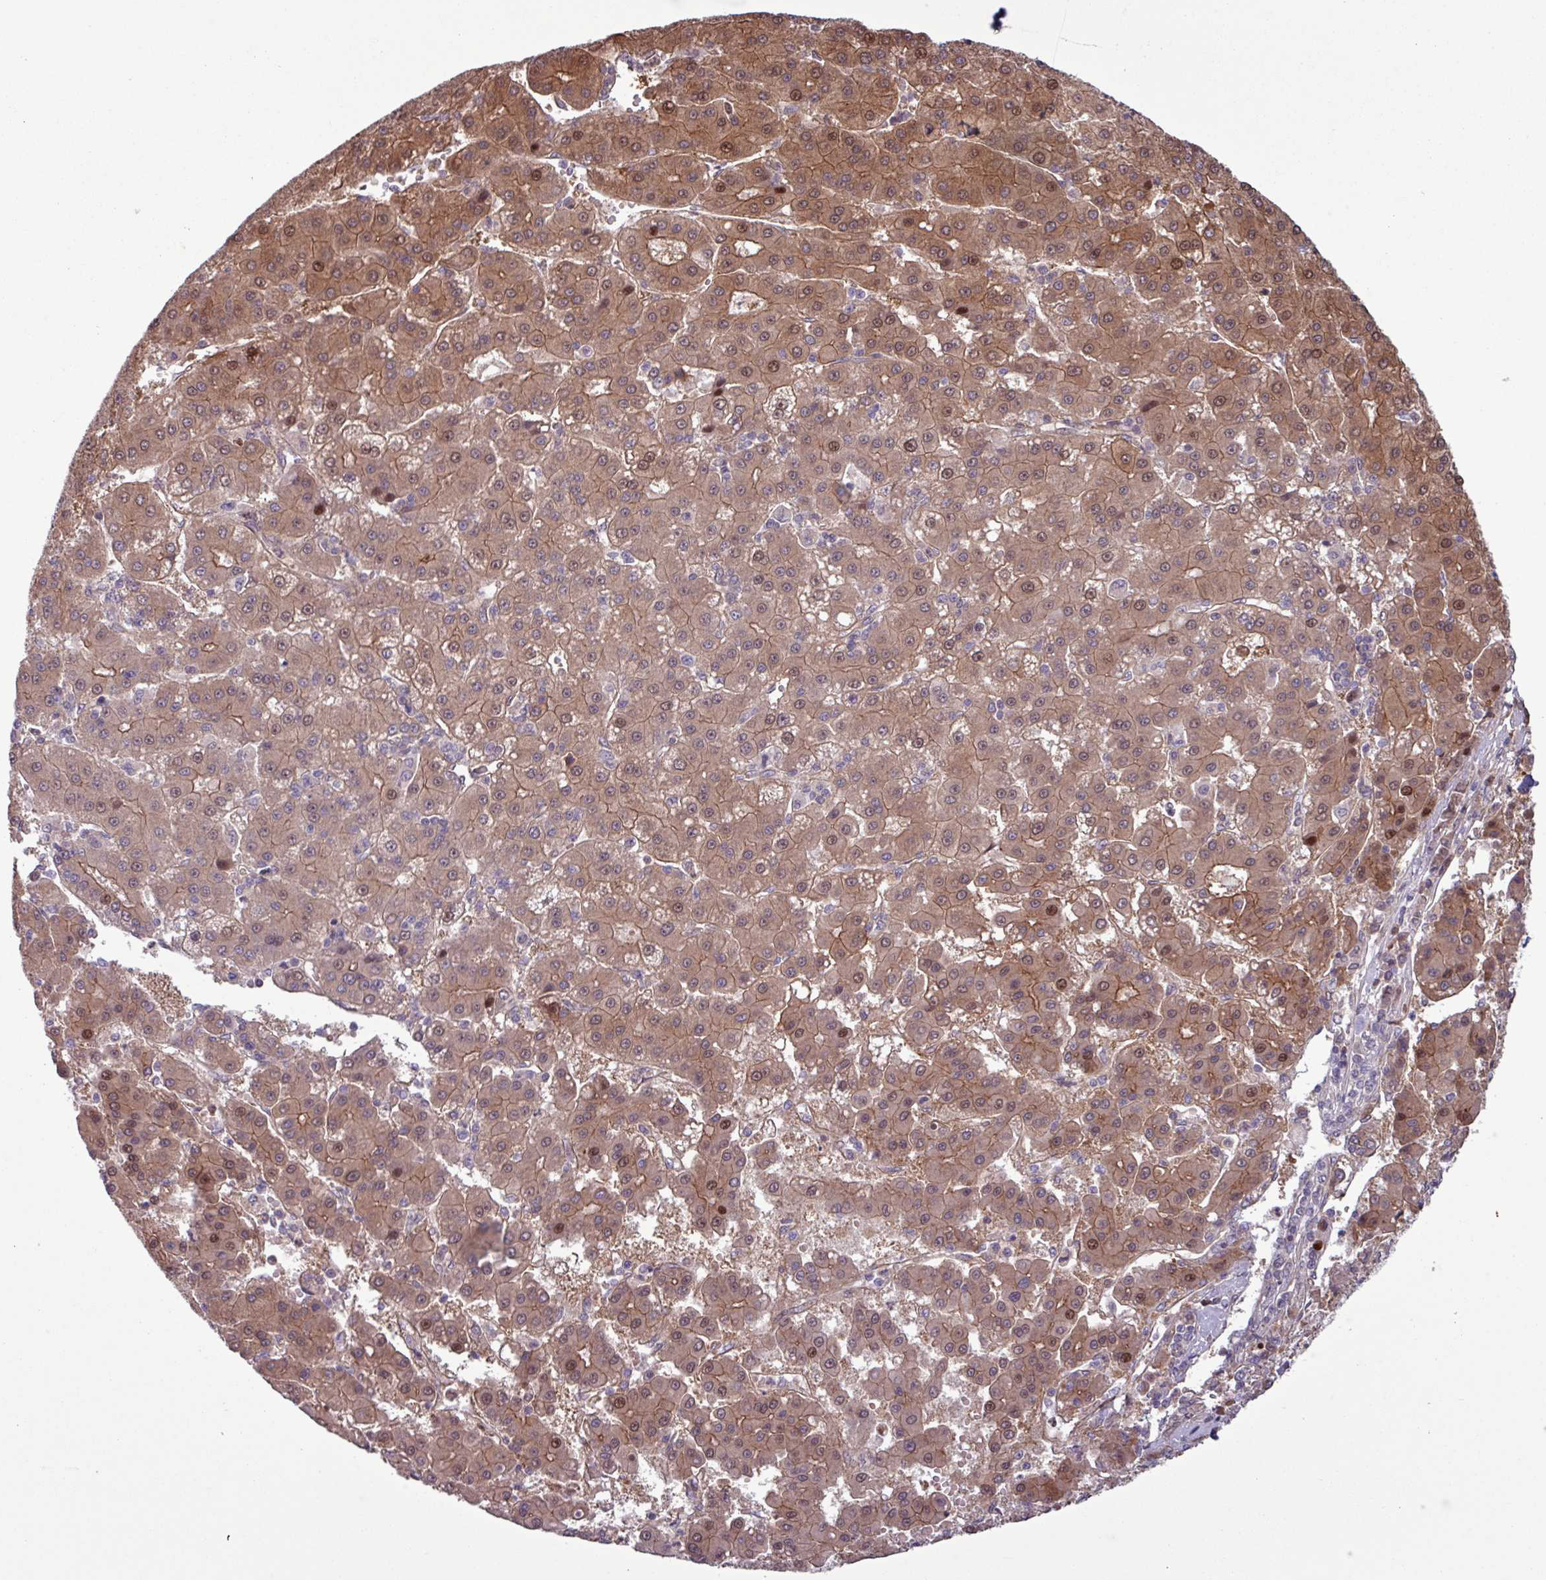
{"staining": {"intensity": "moderate", "quantity": ">75%", "location": "cytoplasmic/membranous,nuclear"}, "tissue": "liver cancer", "cell_type": "Tumor cells", "image_type": "cancer", "snomed": [{"axis": "morphology", "description": "Carcinoma, Hepatocellular, NOS"}, {"axis": "topography", "description": "Liver"}], "caption": "IHC (DAB (3,3'-diaminobenzidine)) staining of human liver cancer (hepatocellular carcinoma) exhibits moderate cytoplasmic/membranous and nuclear protein expression in approximately >75% of tumor cells.", "gene": "PDPR", "patient": {"sex": "male", "age": 76}}